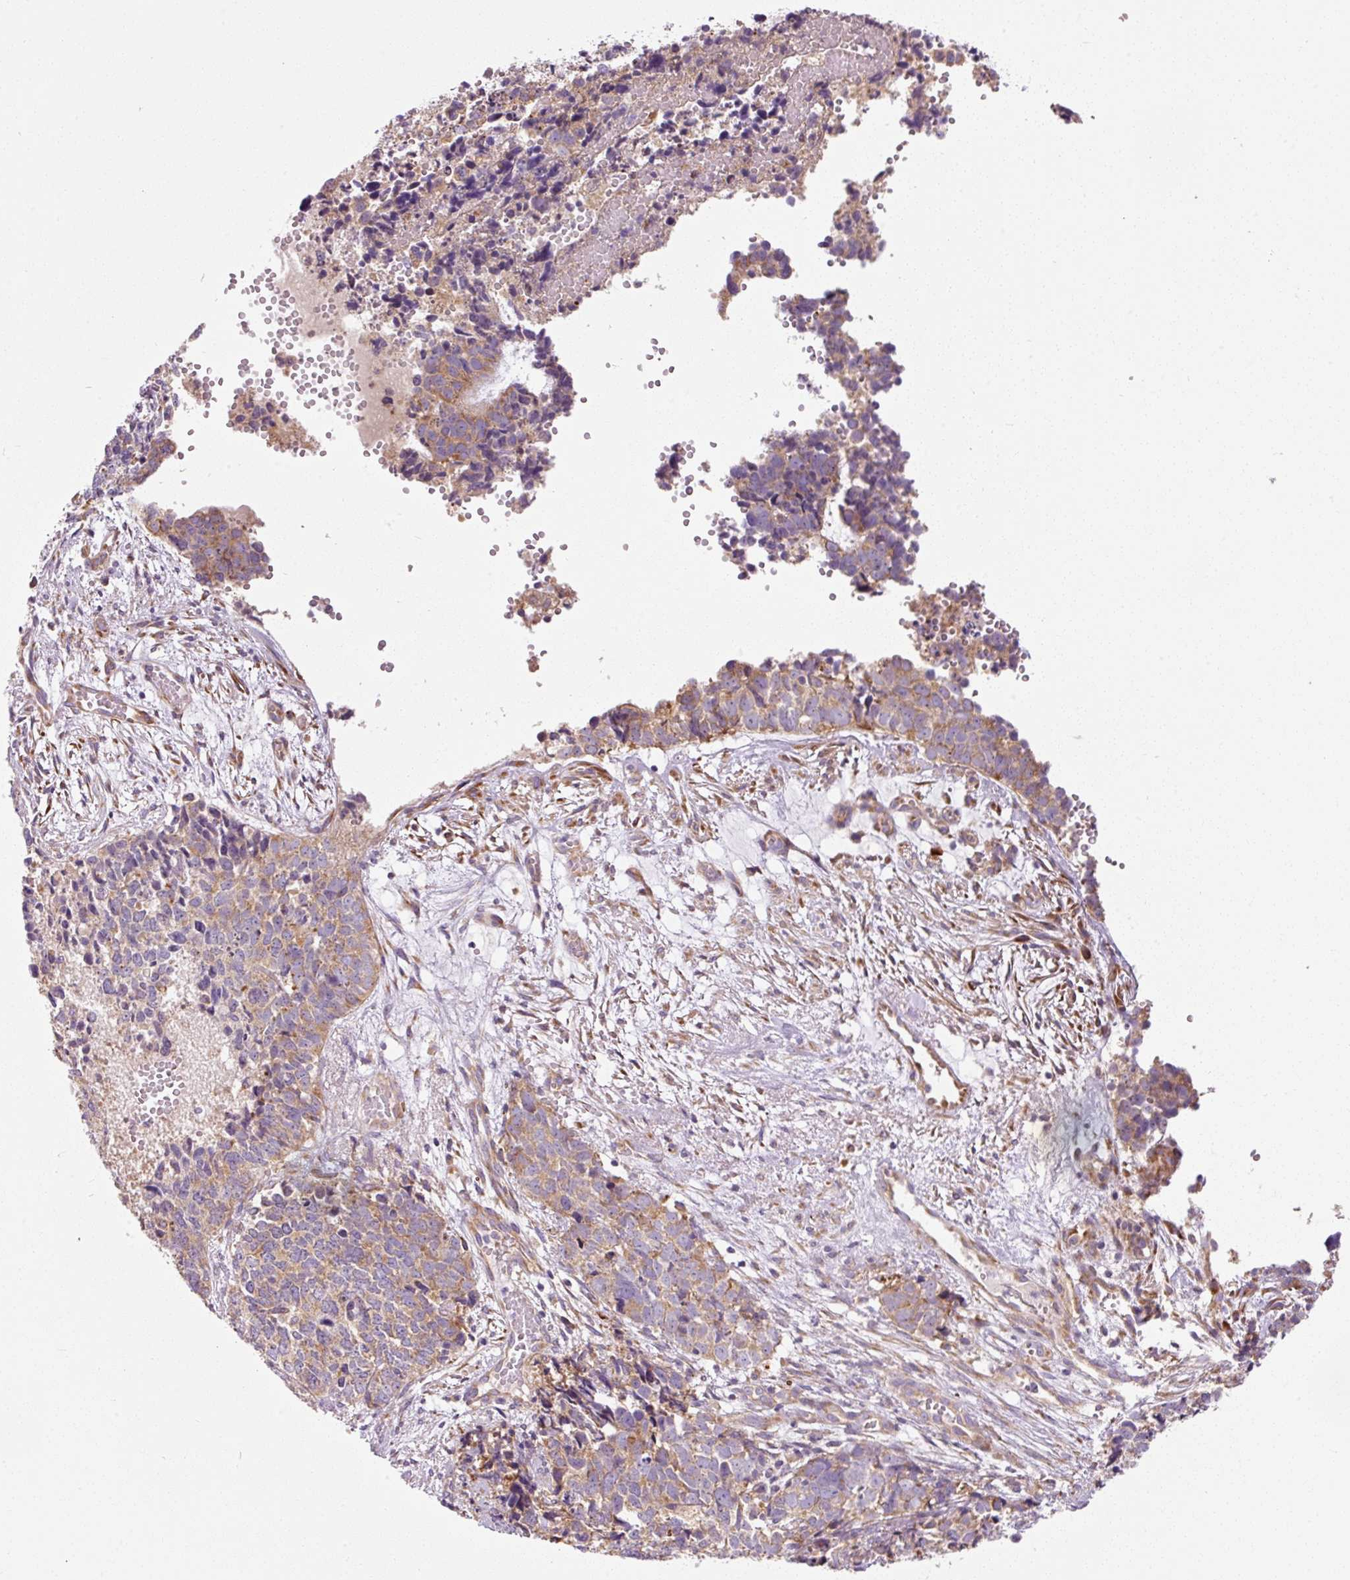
{"staining": {"intensity": "moderate", "quantity": ">75%", "location": "cytoplasmic/membranous"}, "tissue": "cervical cancer", "cell_type": "Tumor cells", "image_type": "cancer", "snomed": [{"axis": "morphology", "description": "Squamous cell carcinoma, NOS"}, {"axis": "topography", "description": "Cervix"}], "caption": "Tumor cells reveal moderate cytoplasmic/membranous staining in about >75% of cells in cervical cancer.", "gene": "RPL10A", "patient": {"sex": "female", "age": 63}}